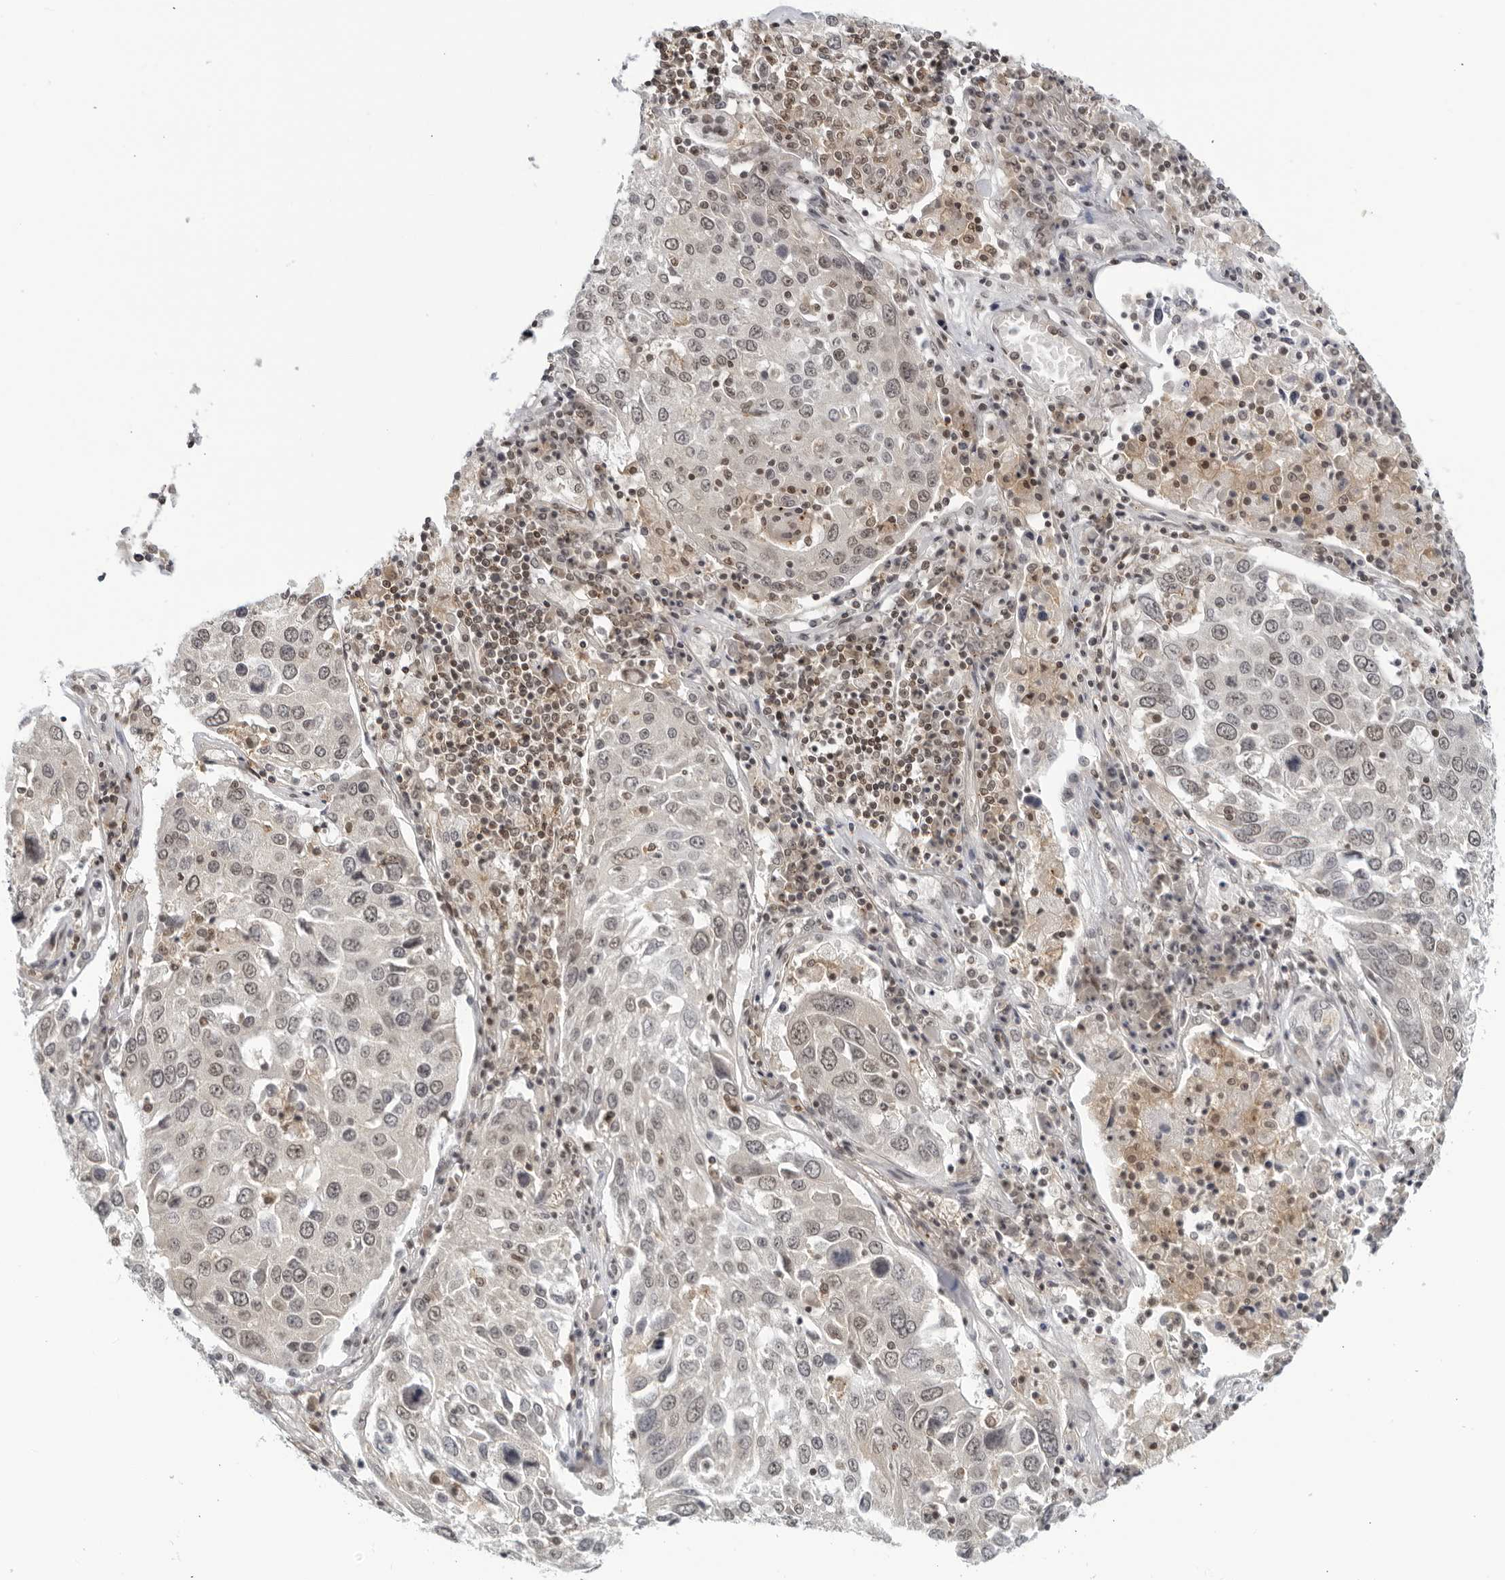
{"staining": {"intensity": "weak", "quantity": "25%-75%", "location": "nuclear"}, "tissue": "lung cancer", "cell_type": "Tumor cells", "image_type": "cancer", "snomed": [{"axis": "morphology", "description": "Squamous cell carcinoma, NOS"}, {"axis": "topography", "description": "Lung"}], "caption": "Protein positivity by IHC exhibits weak nuclear expression in about 25%-75% of tumor cells in squamous cell carcinoma (lung). (DAB (3,3'-diaminobenzidine) = brown stain, brightfield microscopy at high magnification).", "gene": "CC2D1B", "patient": {"sex": "male", "age": 65}}